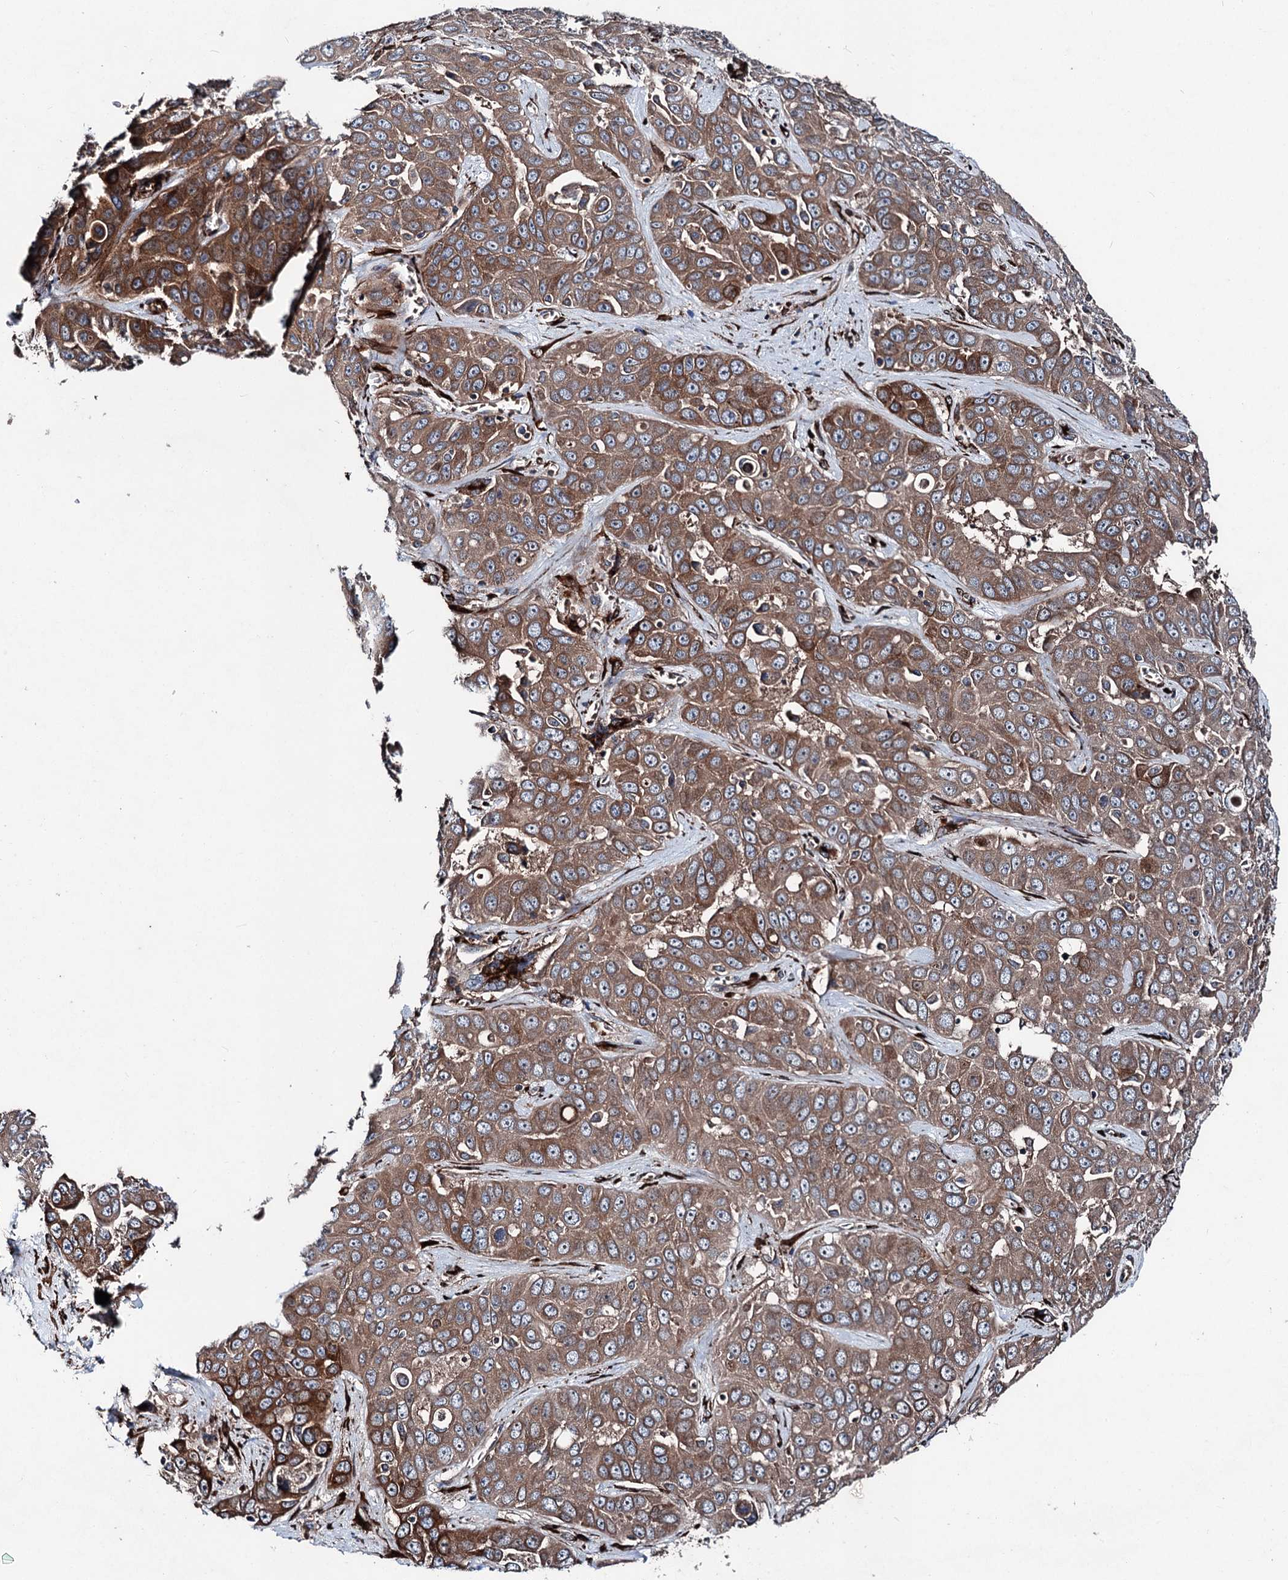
{"staining": {"intensity": "moderate", "quantity": ">75%", "location": "cytoplasmic/membranous"}, "tissue": "liver cancer", "cell_type": "Tumor cells", "image_type": "cancer", "snomed": [{"axis": "morphology", "description": "Cholangiocarcinoma"}, {"axis": "topography", "description": "Liver"}], "caption": "DAB immunohistochemical staining of liver cancer (cholangiocarcinoma) displays moderate cytoplasmic/membranous protein staining in about >75% of tumor cells.", "gene": "DDIAS", "patient": {"sex": "female", "age": 52}}